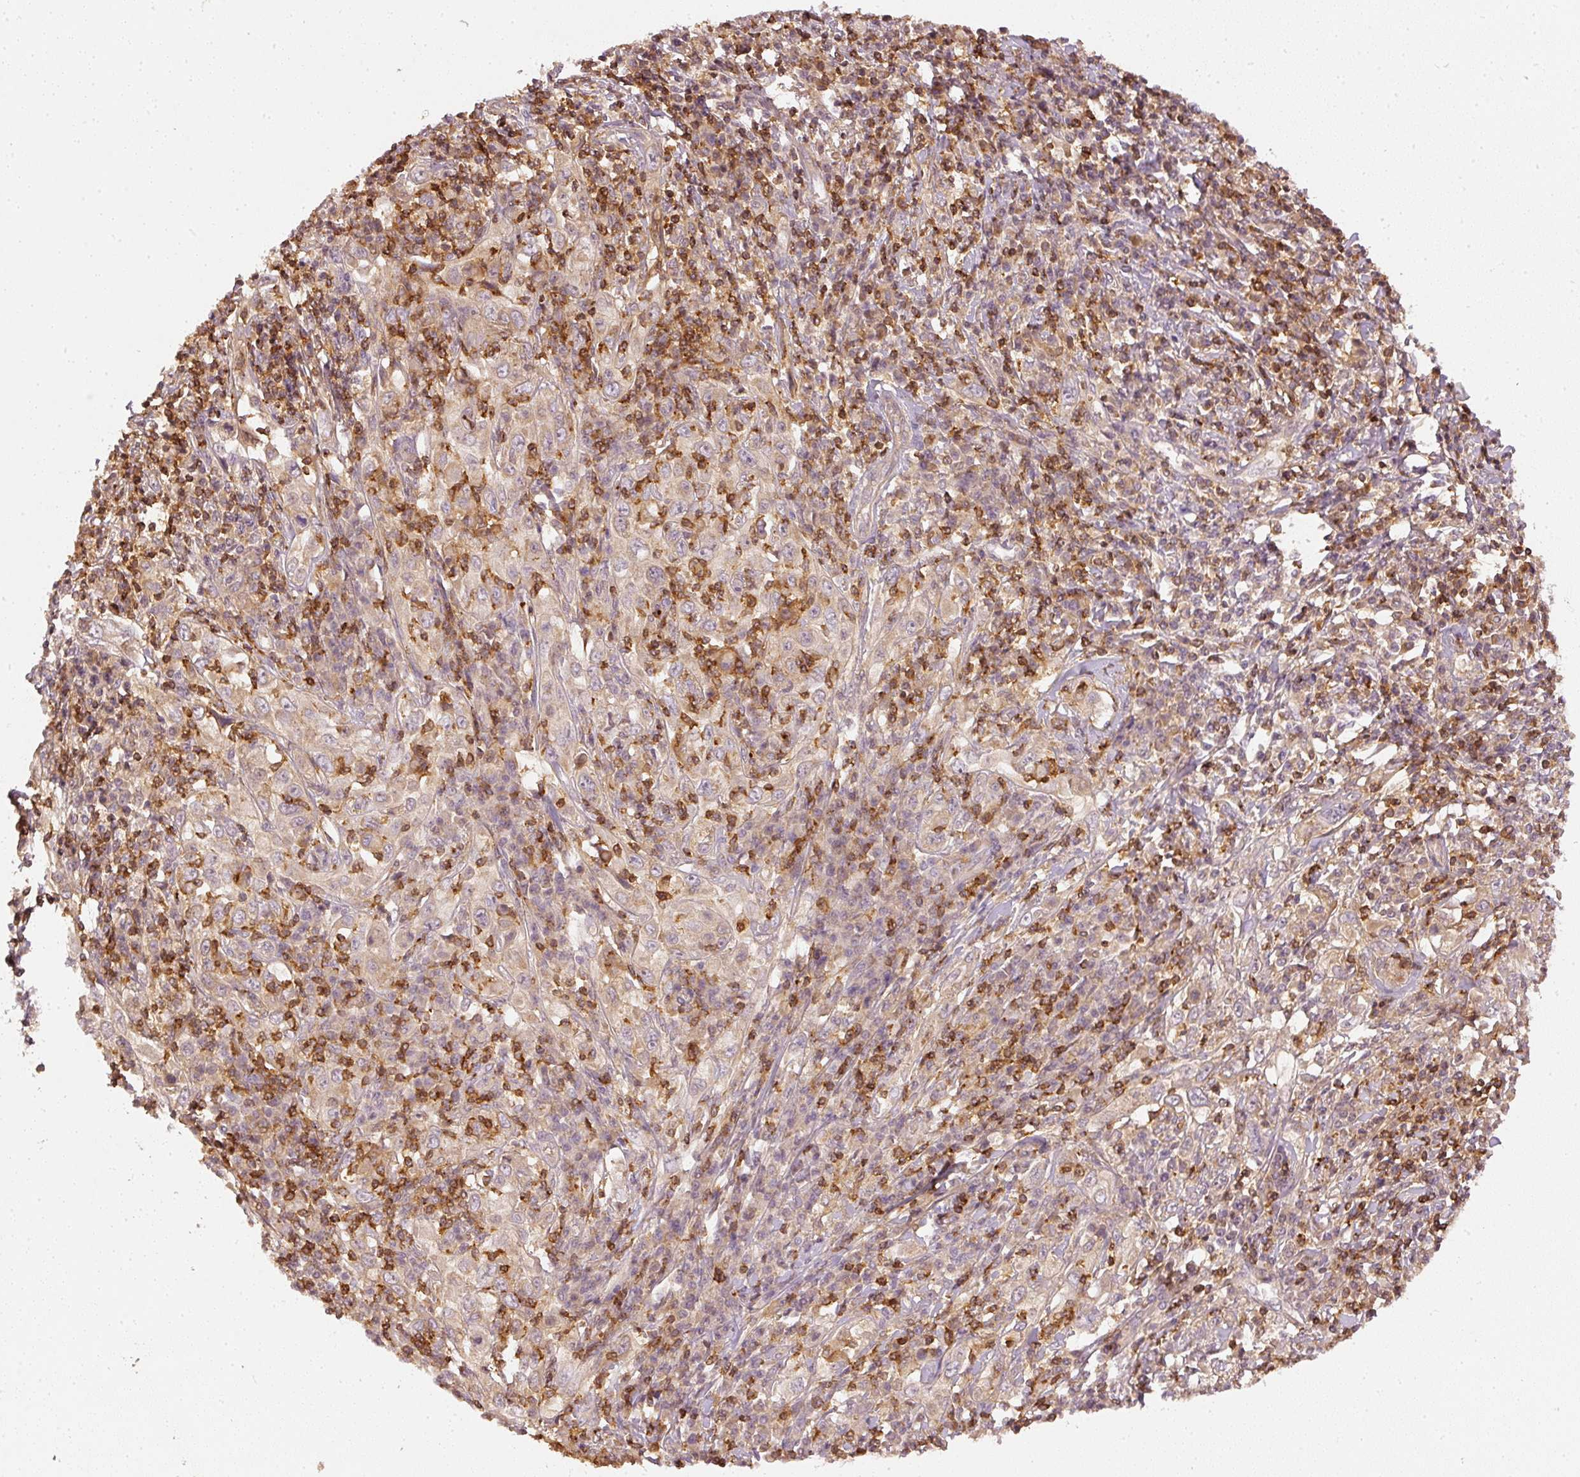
{"staining": {"intensity": "weak", "quantity": "25%-75%", "location": "cytoplasmic/membranous"}, "tissue": "cervical cancer", "cell_type": "Tumor cells", "image_type": "cancer", "snomed": [{"axis": "morphology", "description": "Squamous cell carcinoma, NOS"}, {"axis": "topography", "description": "Cervix"}], "caption": "The histopathology image reveals staining of cervical squamous cell carcinoma, revealing weak cytoplasmic/membranous protein expression (brown color) within tumor cells.", "gene": "EVL", "patient": {"sex": "female", "age": 46}}